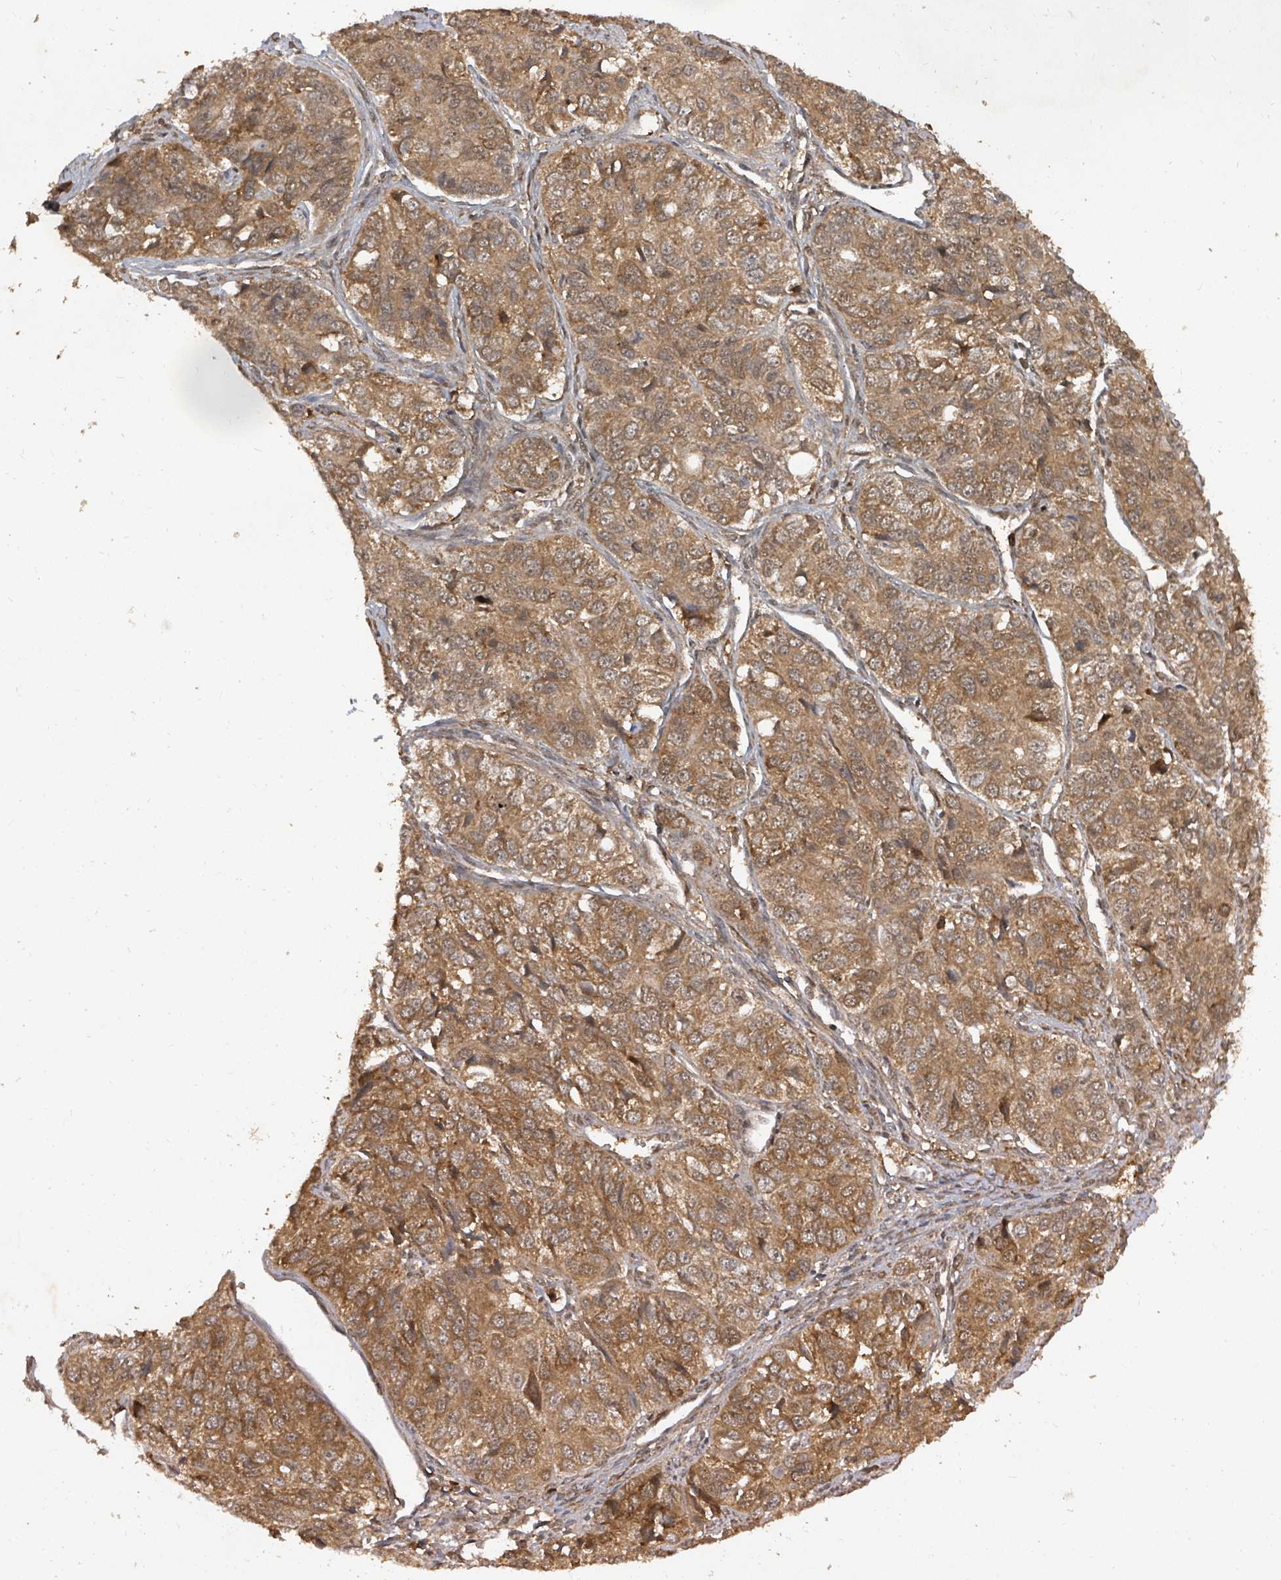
{"staining": {"intensity": "moderate", "quantity": ">75%", "location": "cytoplasmic/membranous"}, "tissue": "ovarian cancer", "cell_type": "Tumor cells", "image_type": "cancer", "snomed": [{"axis": "morphology", "description": "Carcinoma, endometroid"}, {"axis": "topography", "description": "Ovary"}], "caption": "Immunohistochemistry image of ovarian cancer (endometroid carcinoma) stained for a protein (brown), which exhibits medium levels of moderate cytoplasmic/membranous staining in about >75% of tumor cells.", "gene": "KDM4E", "patient": {"sex": "female", "age": 51}}